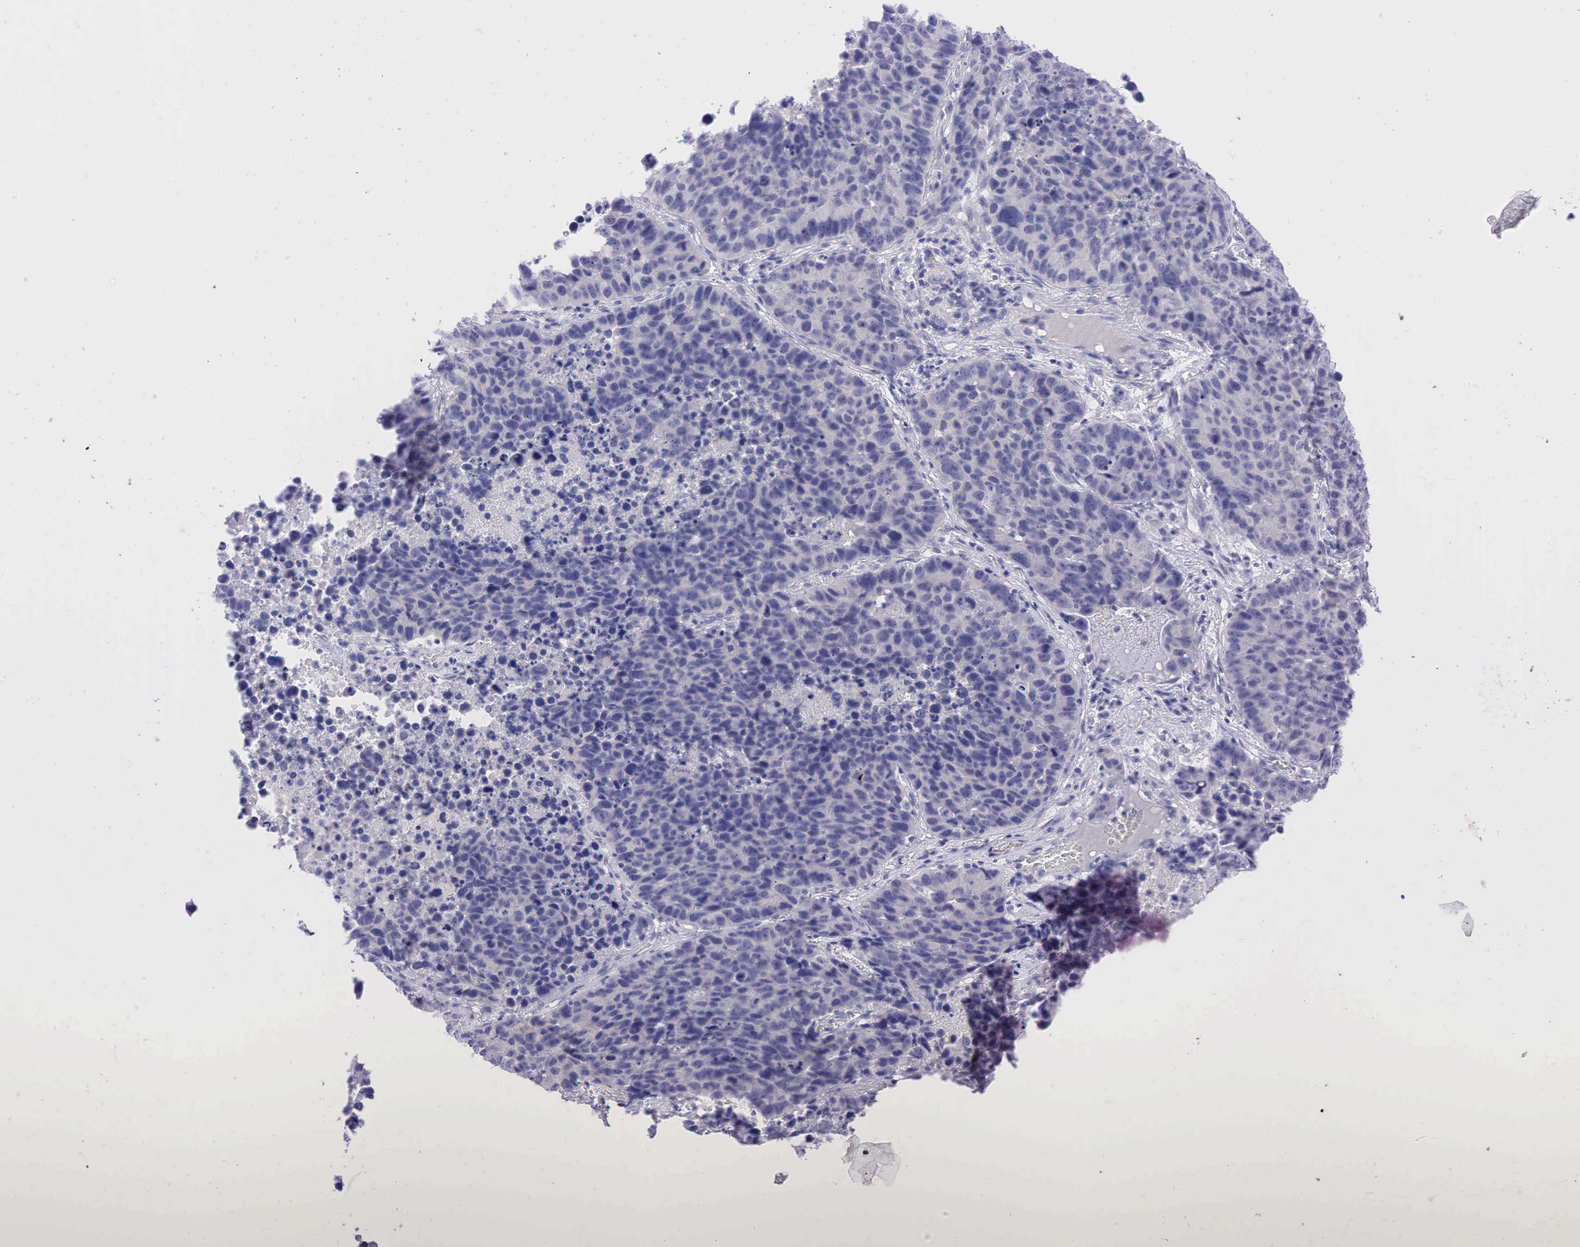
{"staining": {"intensity": "negative", "quantity": "none", "location": "none"}, "tissue": "lung cancer", "cell_type": "Tumor cells", "image_type": "cancer", "snomed": [{"axis": "morphology", "description": "Carcinoid, malignant, NOS"}, {"axis": "topography", "description": "Lung"}], "caption": "Tumor cells show no significant protein expression in malignant carcinoid (lung). Brightfield microscopy of IHC stained with DAB (3,3'-diaminobenzidine) (brown) and hematoxylin (blue), captured at high magnification.", "gene": "AR", "patient": {"sex": "male", "age": 60}}